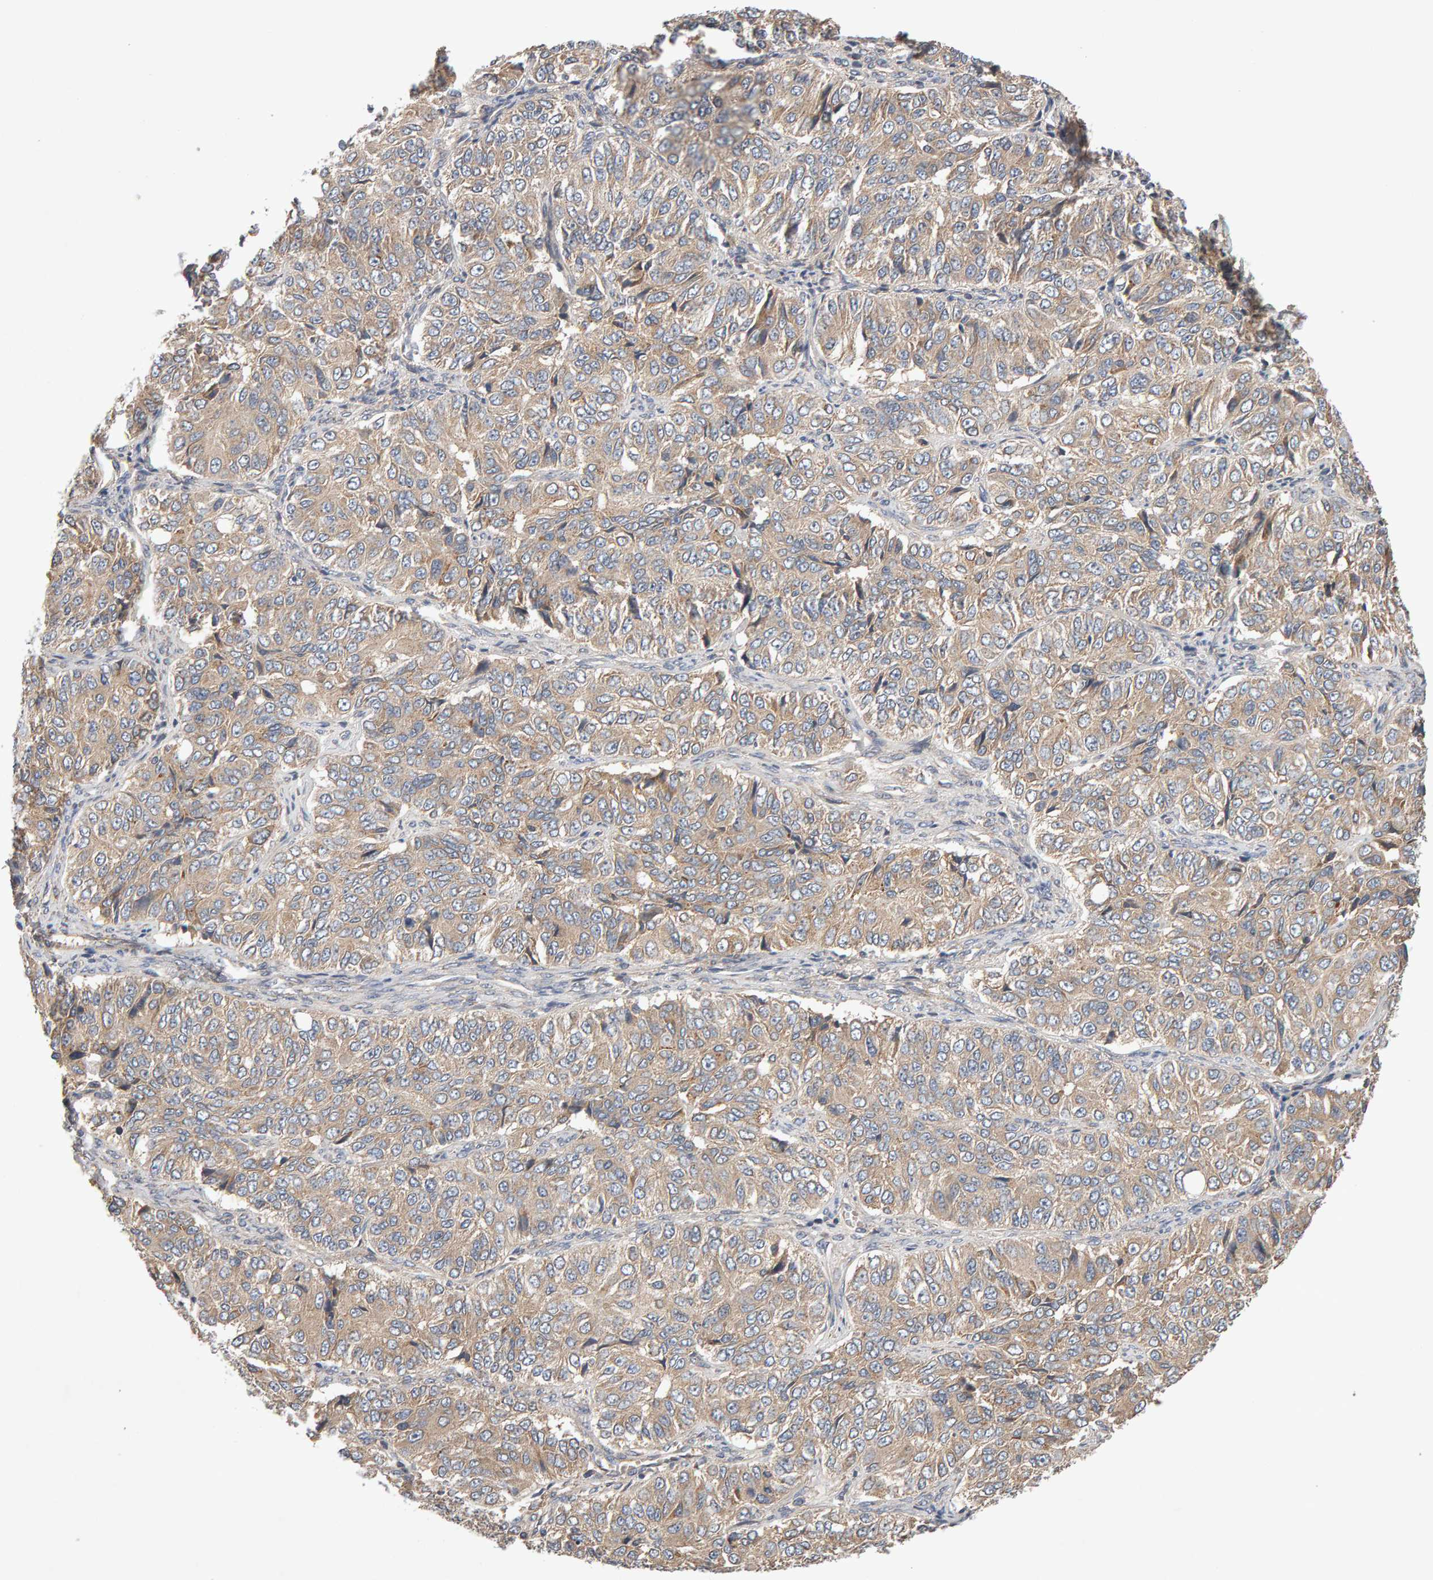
{"staining": {"intensity": "weak", "quantity": ">75%", "location": "cytoplasmic/membranous"}, "tissue": "ovarian cancer", "cell_type": "Tumor cells", "image_type": "cancer", "snomed": [{"axis": "morphology", "description": "Carcinoma, endometroid"}, {"axis": "topography", "description": "Ovary"}], "caption": "Ovarian endometroid carcinoma stained with DAB immunohistochemistry (IHC) shows low levels of weak cytoplasmic/membranous positivity in about >75% of tumor cells.", "gene": "RNF19A", "patient": {"sex": "female", "age": 51}}